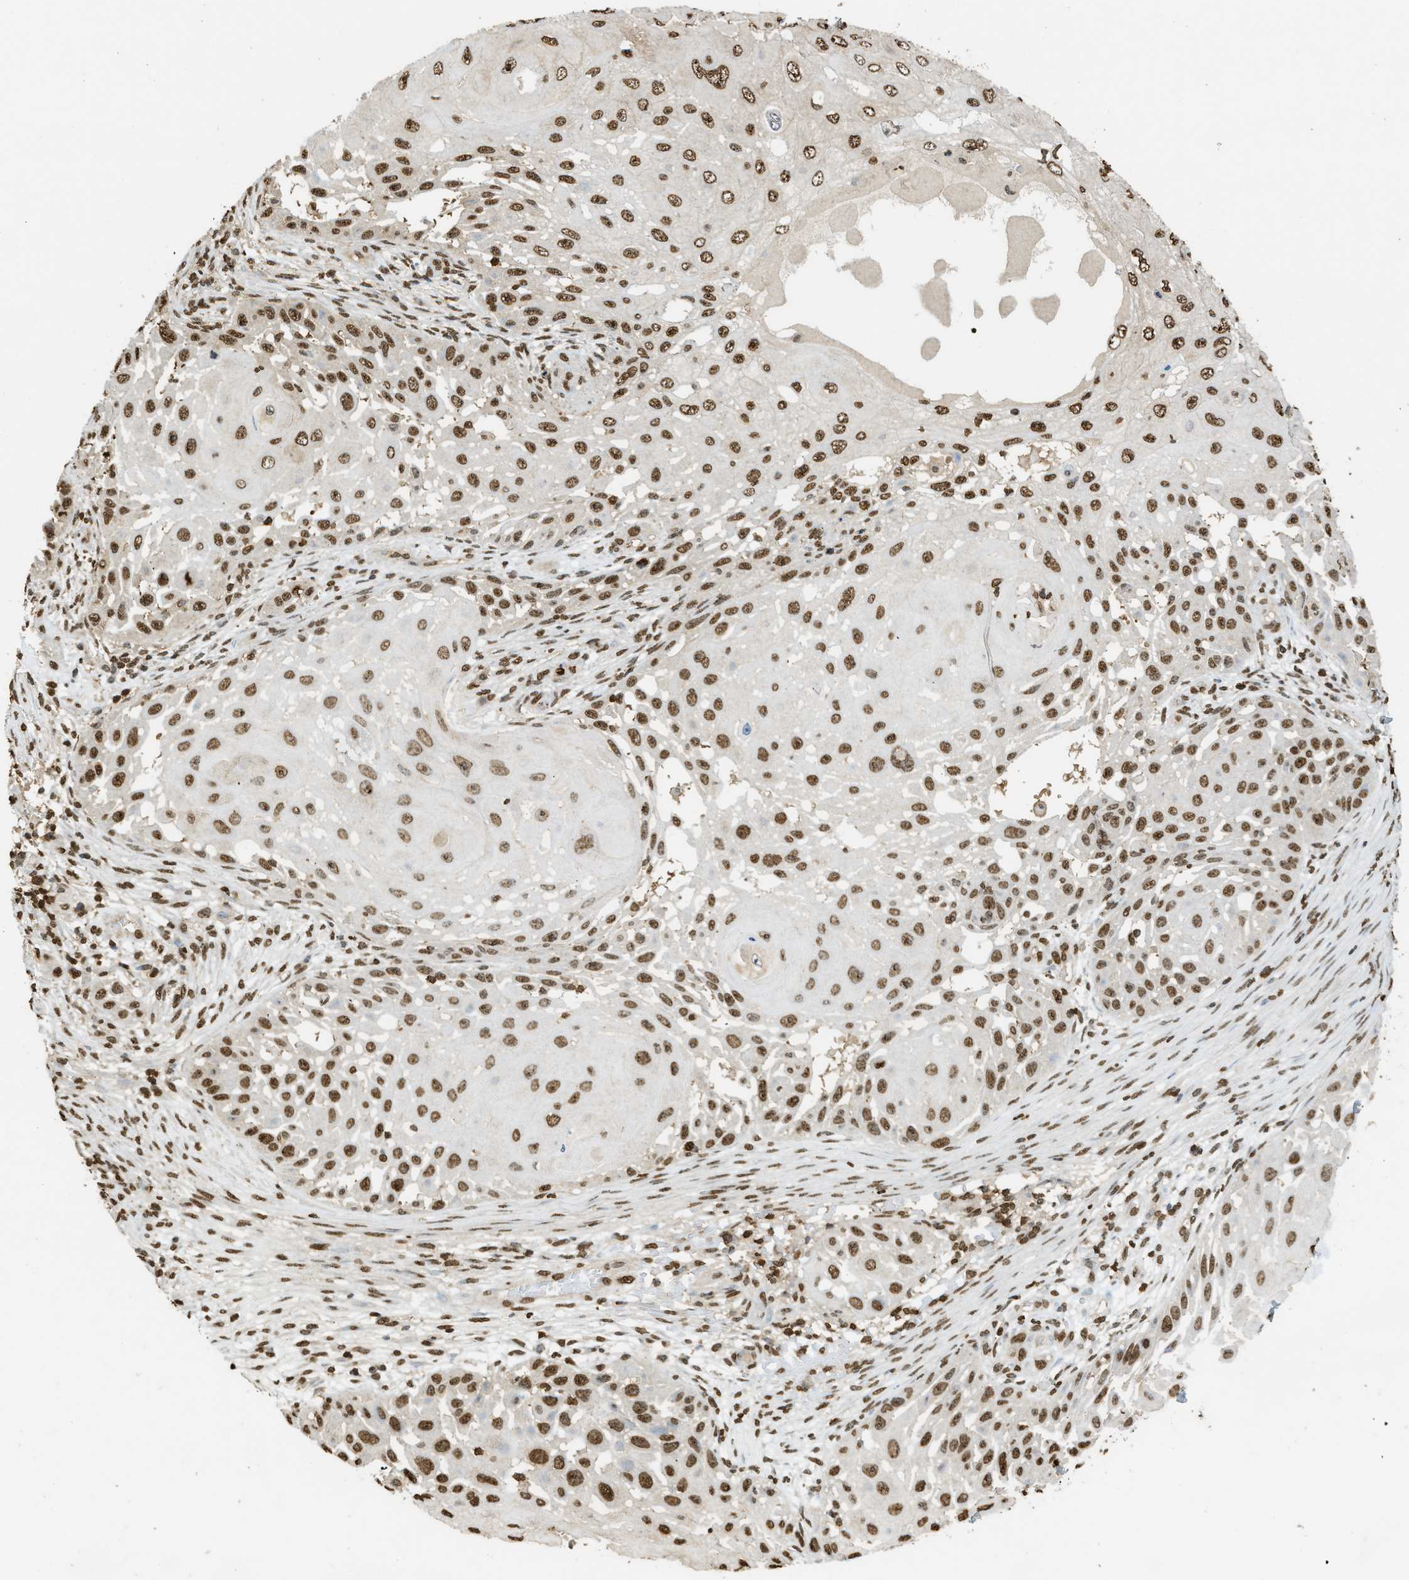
{"staining": {"intensity": "strong", "quantity": ">75%", "location": "nuclear"}, "tissue": "skin cancer", "cell_type": "Tumor cells", "image_type": "cancer", "snomed": [{"axis": "morphology", "description": "Squamous cell carcinoma, NOS"}, {"axis": "topography", "description": "Skin"}], "caption": "Immunohistochemistry (IHC) photomicrograph of human skin squamous cell carcinoma stained for a protein (brown), which displays high levels of strong nuclear staining in about >75% of tumor cells.", "gene": "NR5A2", "patient": {"sex": "female", "age": 44}}